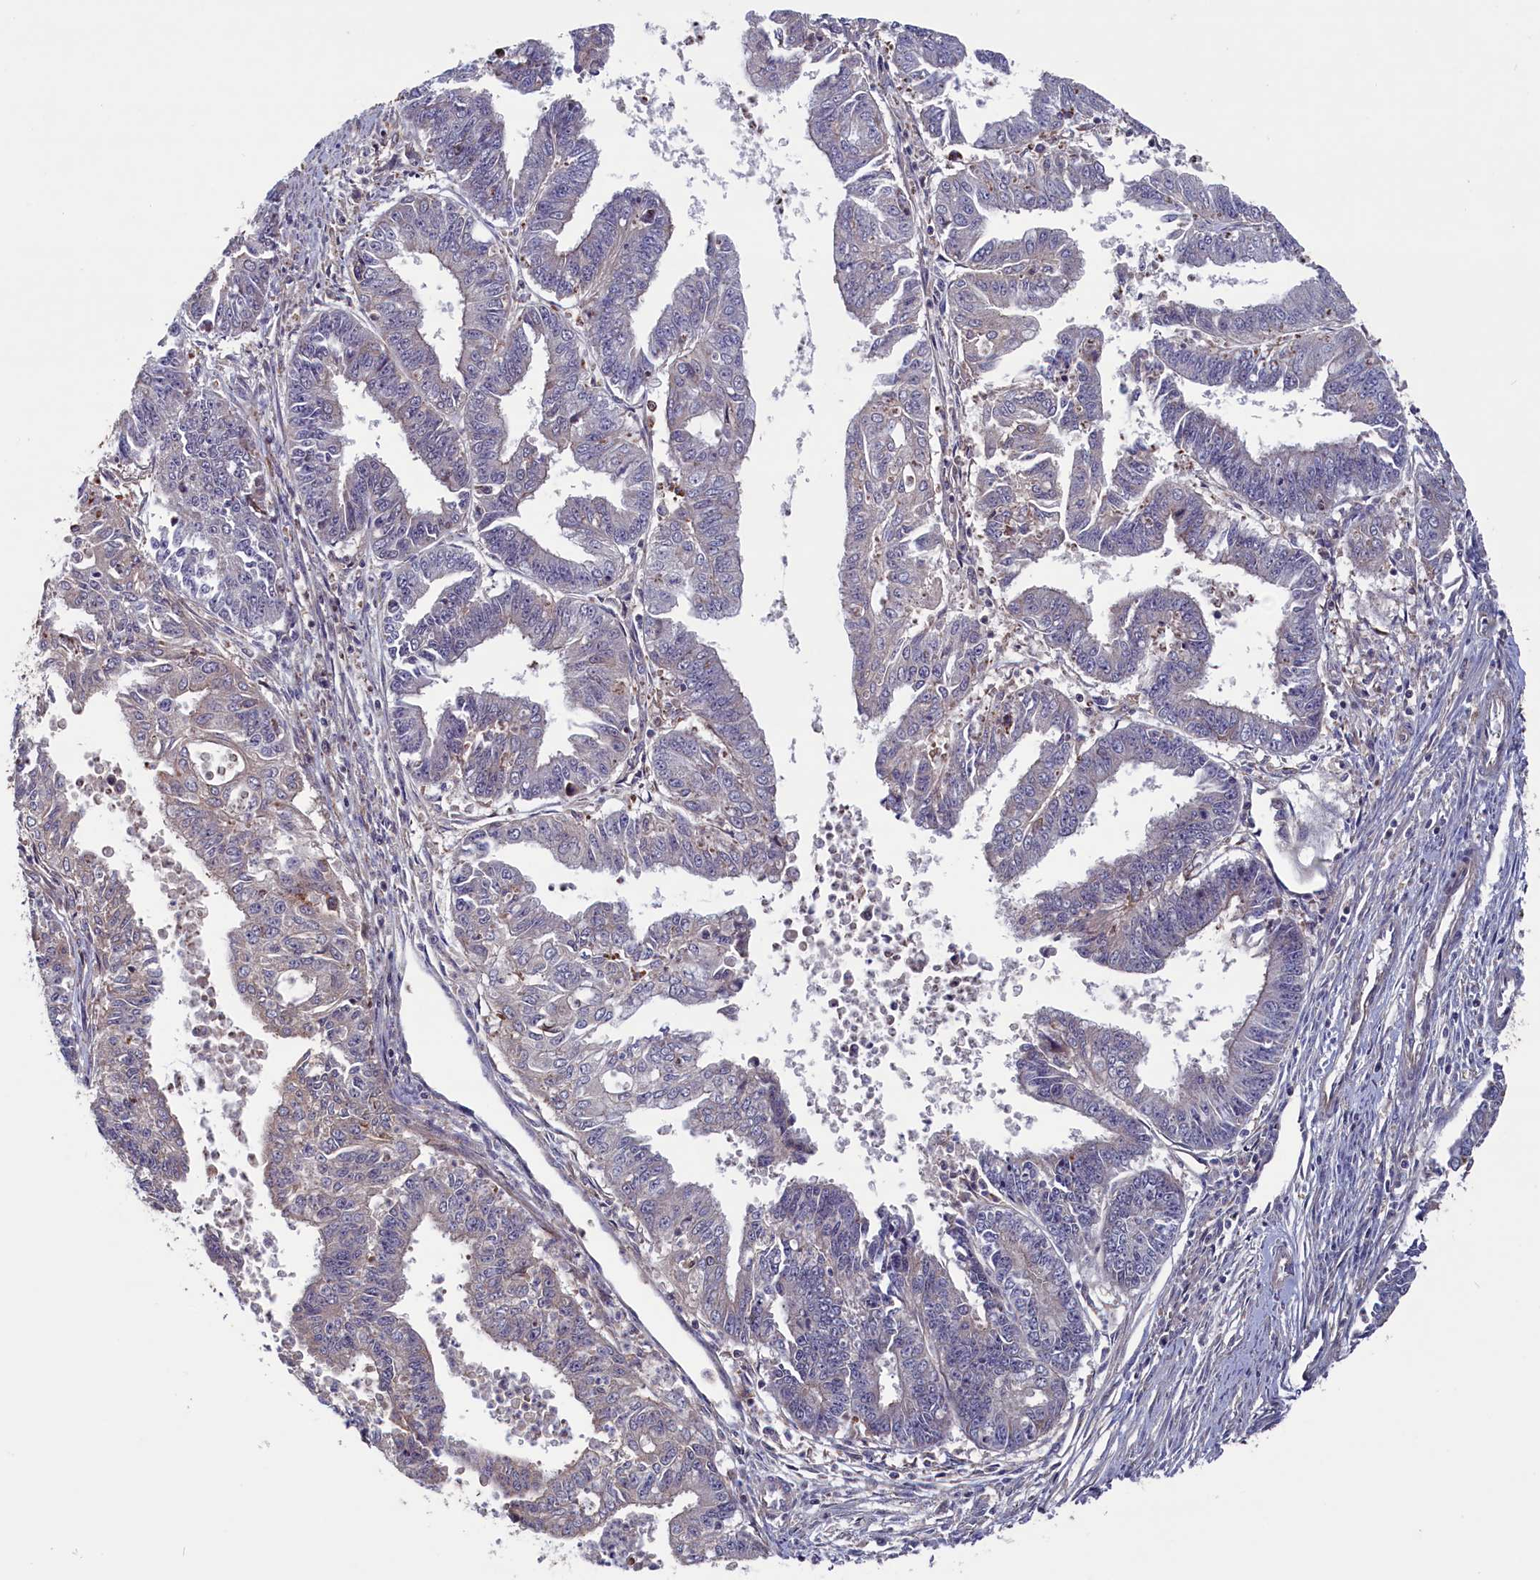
{"staining": {"intensity": "negative", "quantity": "none", "location": "none"}, "tissue": "endometrial cancer", "cell_type": "Tumor cells", "image_type": "cancer", "snomed": [{"axis": "morphology", "description": "Adenocarcinoma, NOS"}, {"axis": "topography", "description": "Endometrium"}], "caption": "An image of endometrial cancer (adenocarcinoma) stained for a protein demonstrates no brown staining in tumor cells.", "gene": "SPATA13", "patient": {"sex": "female", "age": 73}}